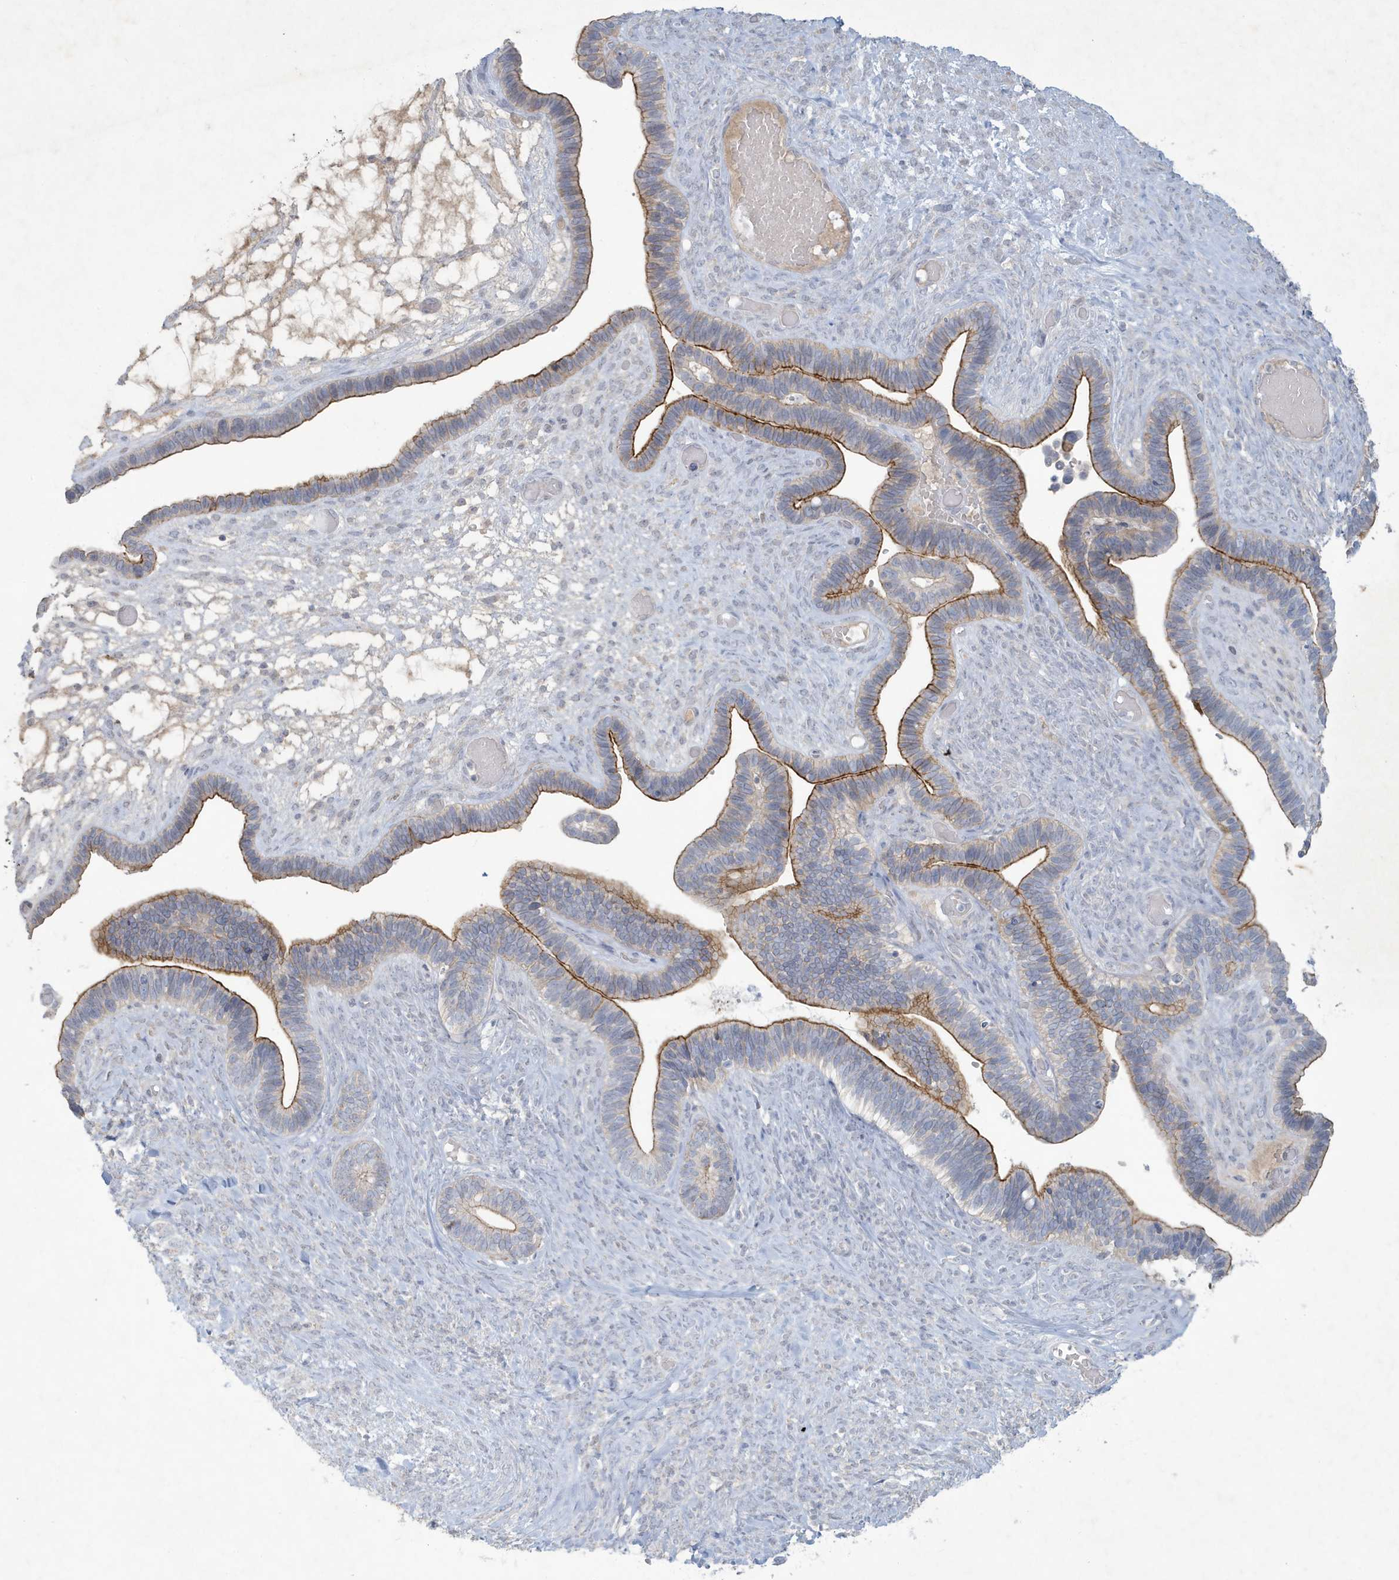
{"staining": {"intensity": "moderate", "quantity": "25%-75%", "location": "cytoplasmic/membranous"}, "tissue": "ovarian cancer", "cell_type": "Tumor cells", "image_type": "cancer", "snomed": [{"axis": "morphology", "description": "Cystadenocarcinoma, serous, NOS"}, {"axis": "topography", "description": "Ovary"}], "caption": "Tumor cells demonstrate medium levels of moderate cytoplasmic/membranous expression in about 25%-75% of cells in ovarian cancer. (DAB = brown stain, brightfield microscopy at high magnification).", "gene": "CCDC24", "patient": {"sex": "female", "age": 56}}